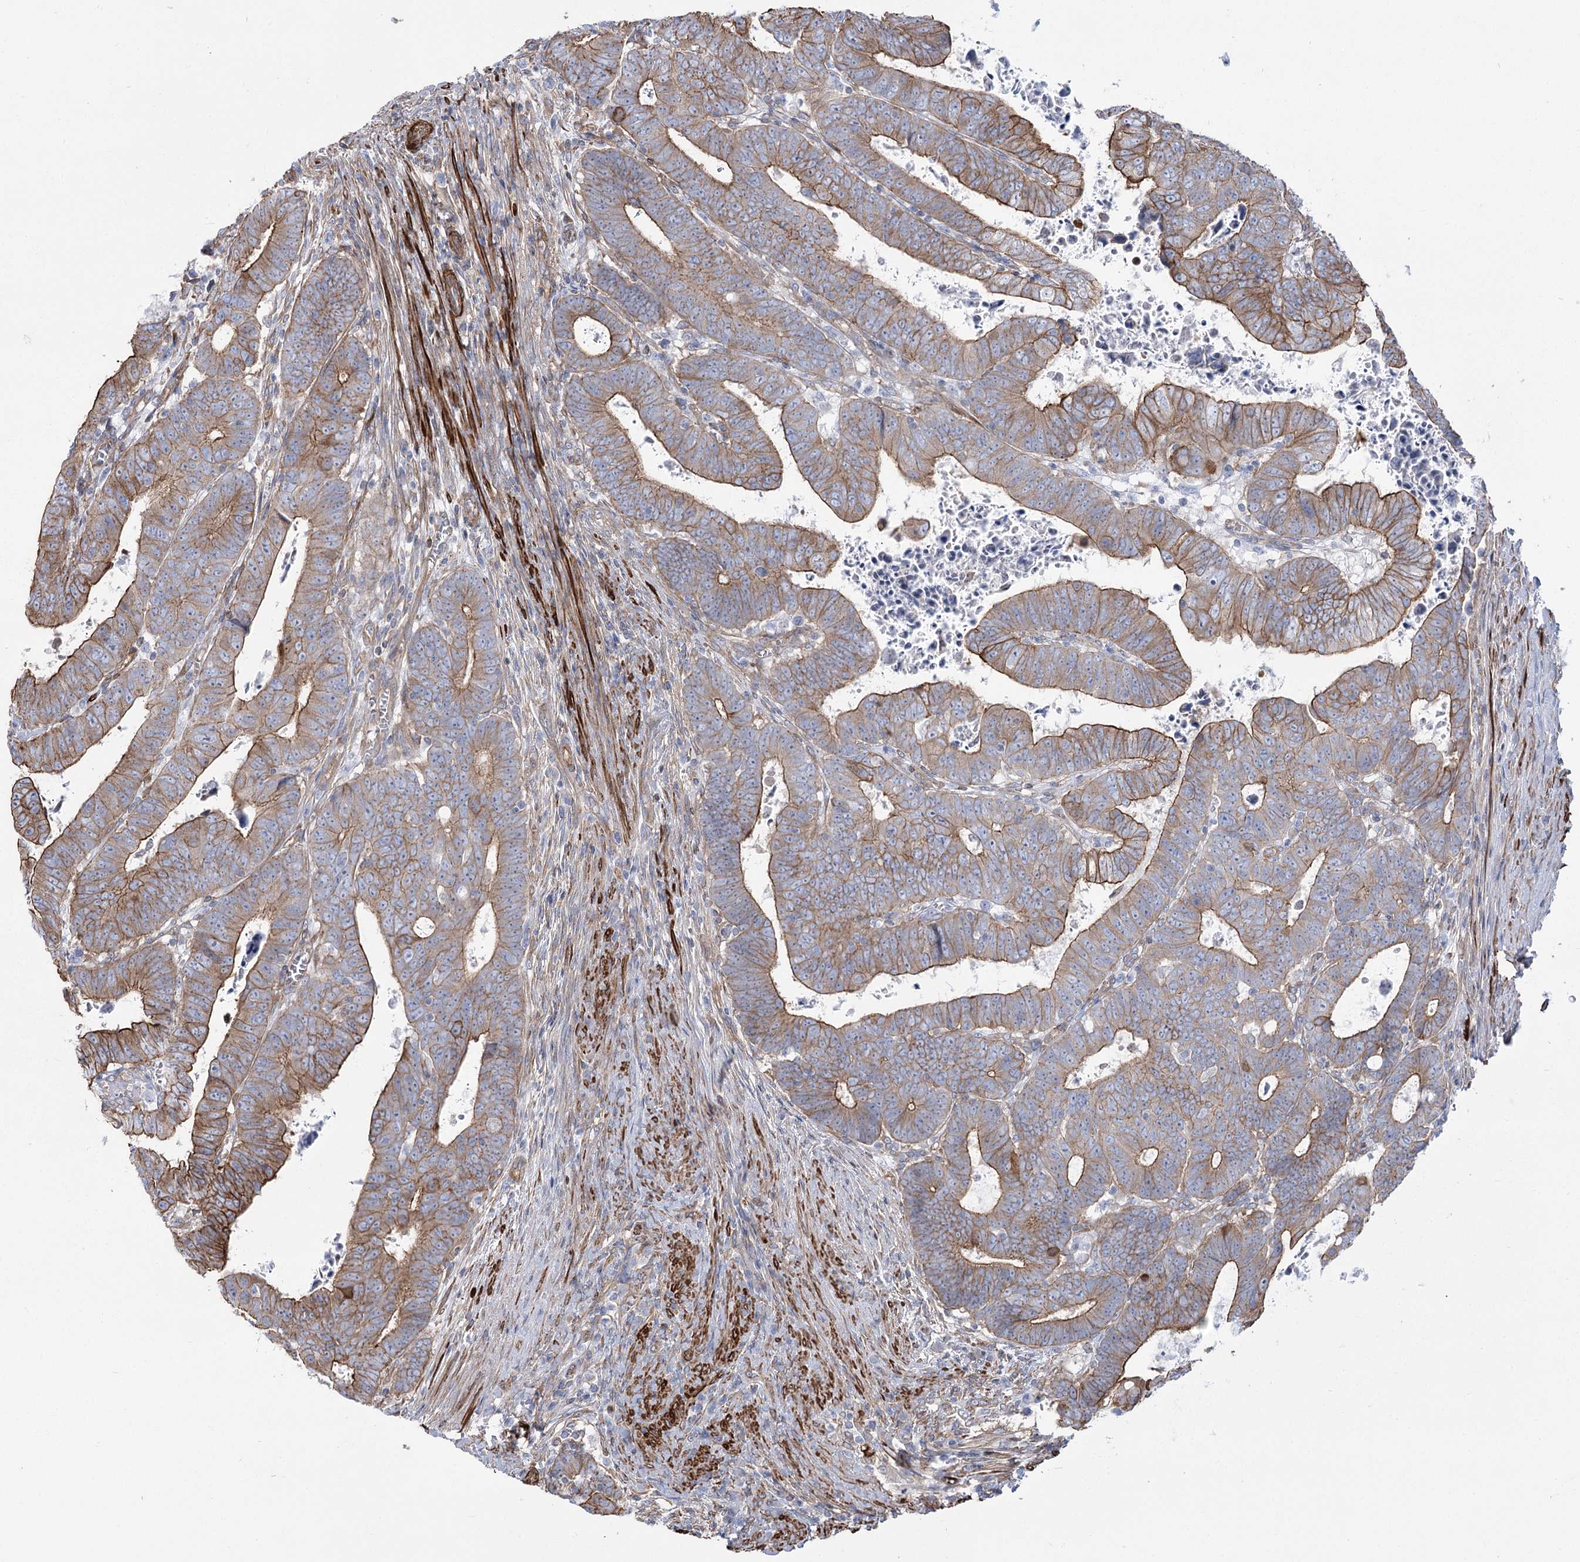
{"staining": {"intensity": "moderate", "quantity": ">75%", "location": "cytoplasmic/membranous"}, "tissue": "colorectal cancer", "cell_type": "Tumor cells", "image_type": "cancer", "snomed": [{"axis": "morphology", "description": "Normal tissue, NOS"}, {"axis": "morphology", "description": "Adenocarcinoma, NOS"}, {"axis": "topography", "description": "Rectum"}], "caption": "High-magnification brightfield microscopy of colorectal cancer (adenocarcinoma) stained with DAB (3,3'-diaminobenzidine) (brown) and counterstained with hematoxylin (blue). tumor cells exhibit moderate cytoplasmic/membranous positivity is present in about>75% of cells.", "gene": "PLEKHA5", "patient": {"sex": "female", "age": 65}}